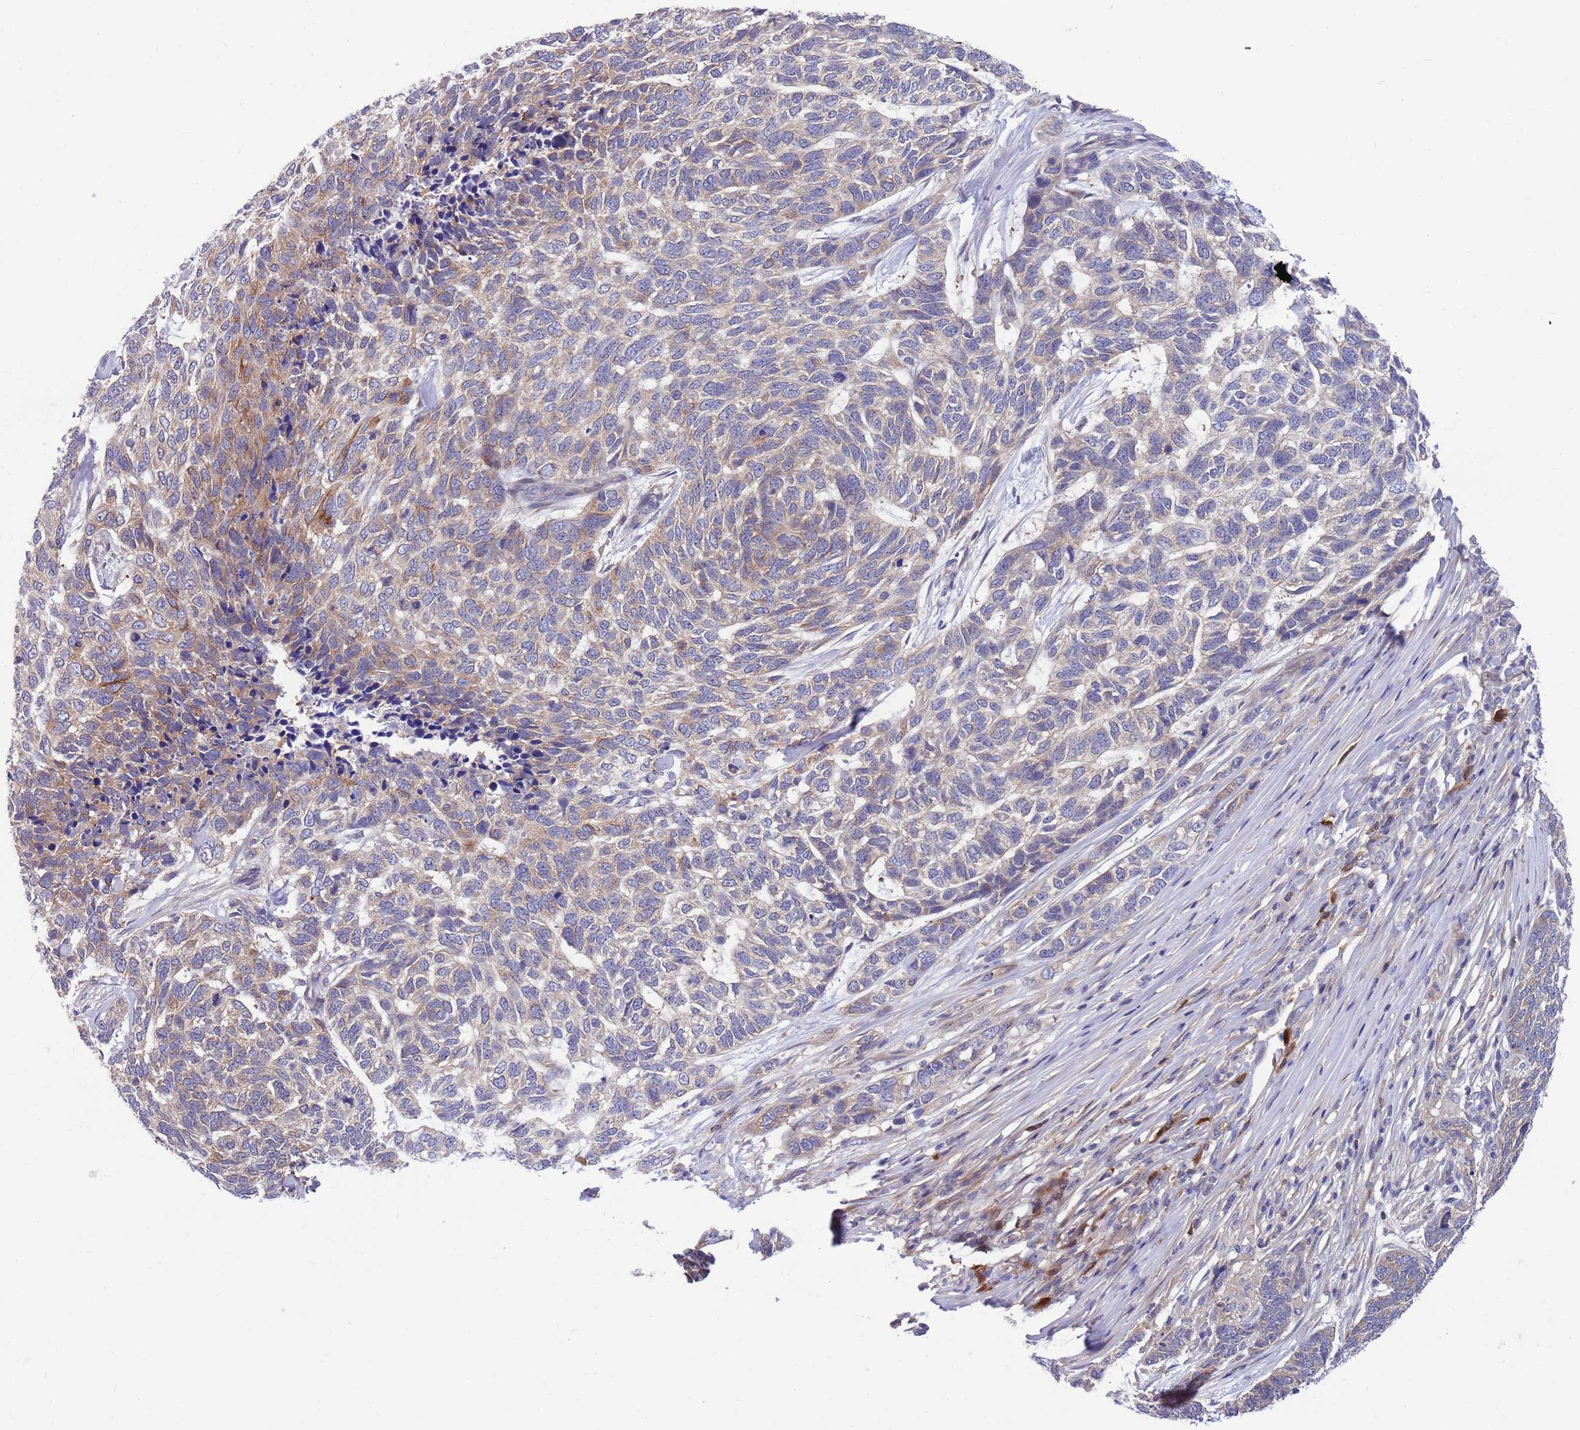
{"staining": {"intensity": "weak", "quantity": "25%-75%", "location": "cytoplasmic/membranous"}, "tissue": "skin cancer", "cell_type": "Tumor cells", "image_type": "cancer", "snomed": [{"axis": "morphology", "description": "Basal cell carcinoma"}, {"axis": "topography", "description": "Skin"}], "caption": "Skin basal cell carcinoma tissue reveals weak cytoplasmic/membranous expression in about 25%-75% of tumor cells, visualized by immunohistochemistry. The staining was performed using DAB, with brown indicating positive protein expression. Nuclei are stained blue with hematoxylin.", "gene": "KLHL29", "patient": {"sex": "female", "age": 65}}